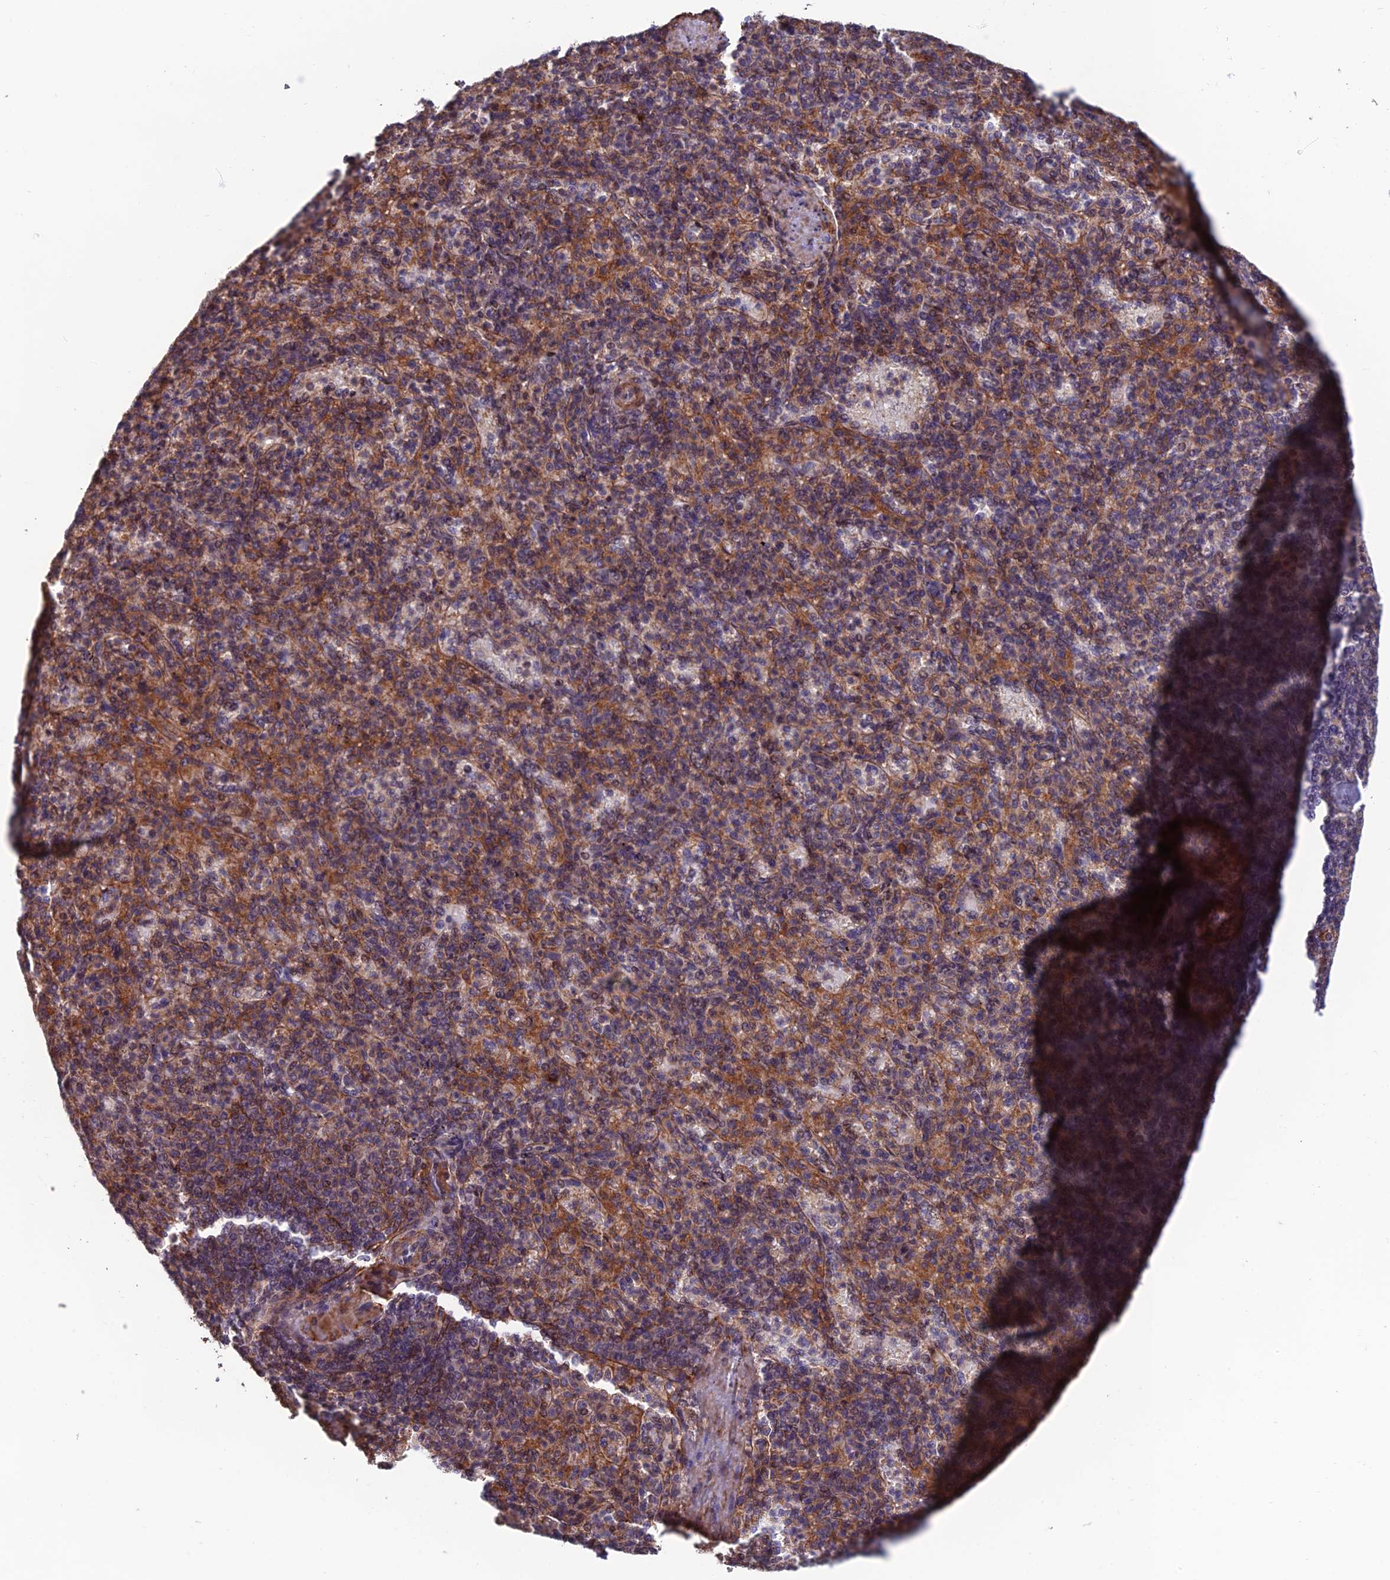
{"staining": {"intensity": "moderate", "quantity": "<25%", "location": "nuclear"}, "tissue": "spleen", "cell_type": "Cells in red pulp", "image_type": "normal", "snomed": [{"axis": "morphology", "description": "Normal tissue, NOS"}, {"axis": "topography", "description": "Spleen"}], "caption": "IHC (DAB) staining of normal spleen reveals moderate nuclear protein expression in about <25% of cells in red pulp.", "gene": "CCDC183", "patient": {"sex": "female", "age": 74}}